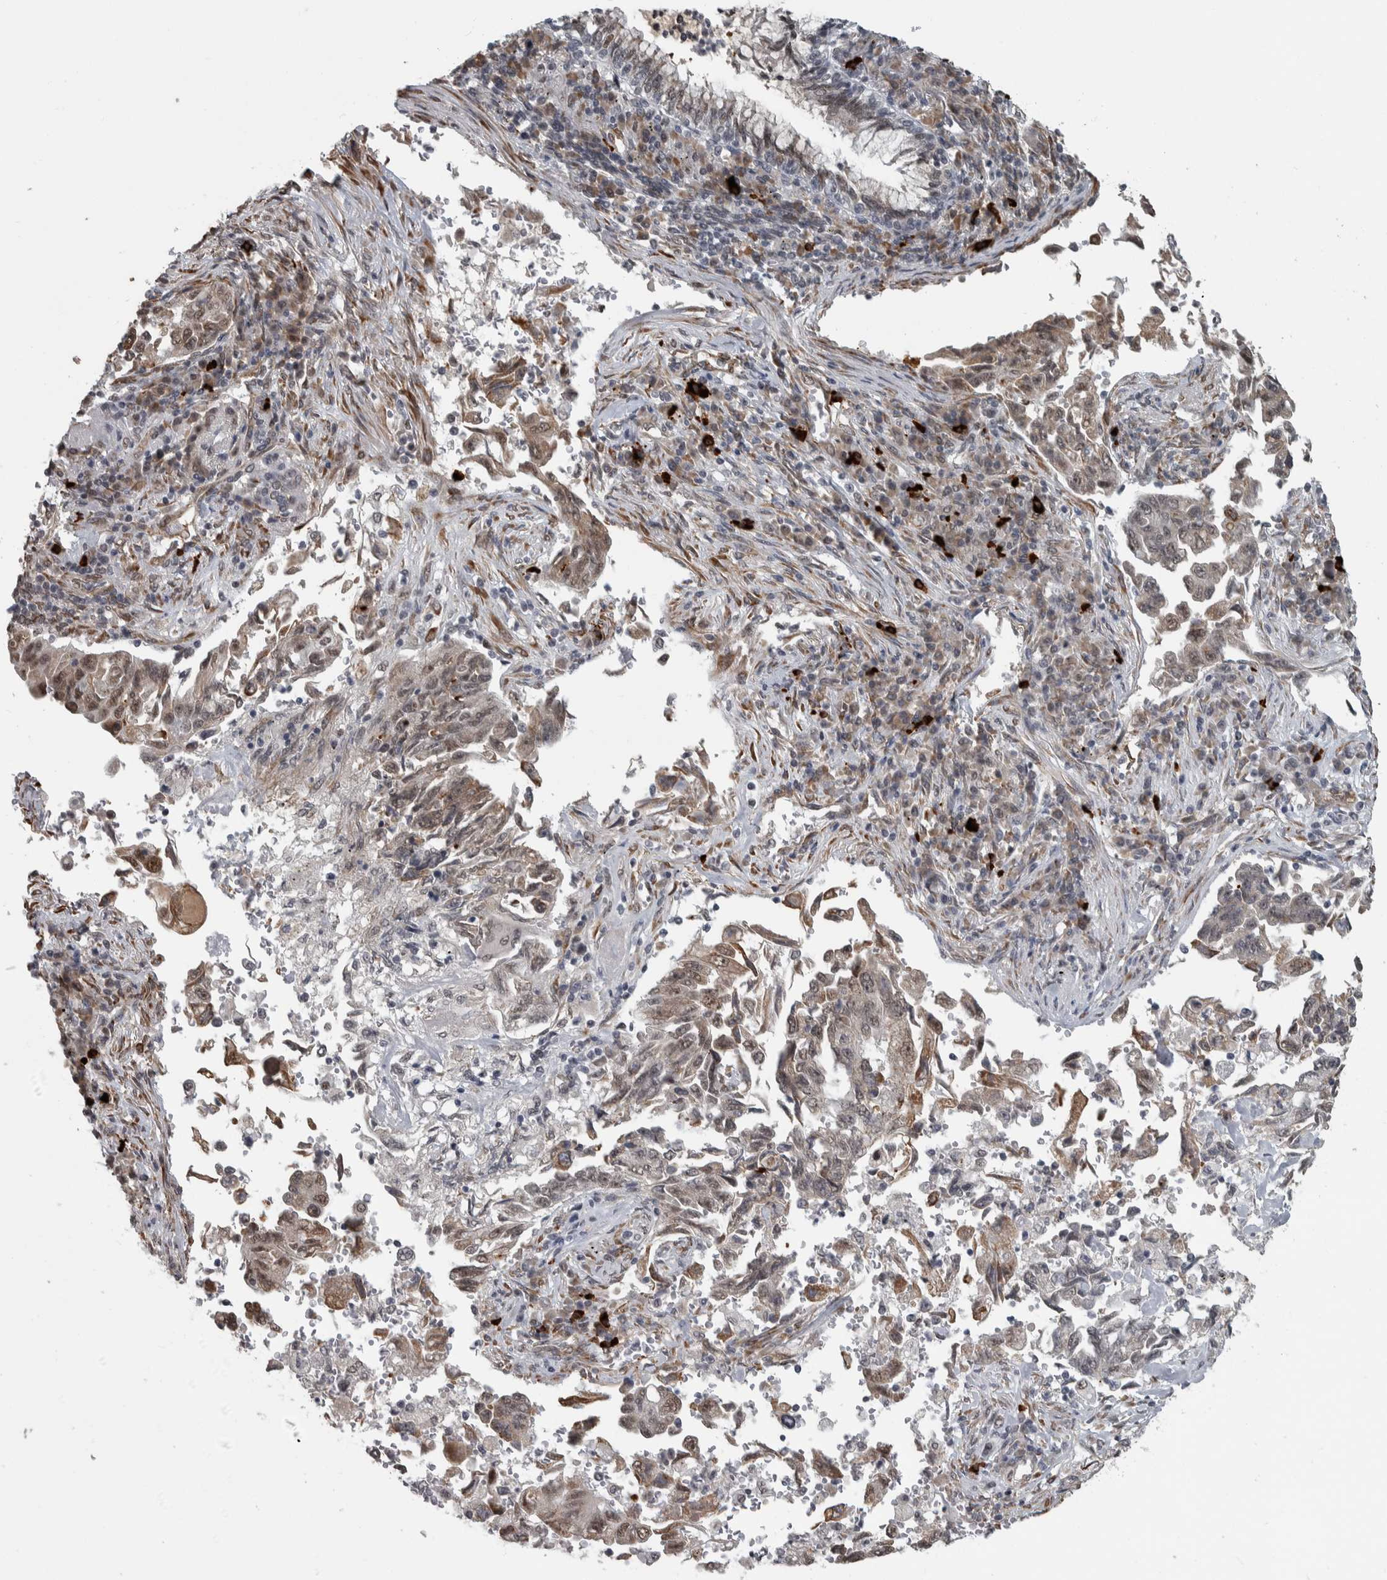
{"staining": {"intensity": "weak", "quantity": ">75%", "location": "cytoplasmic/membranous,nuclear"}, "tissue": "lung cancer", "cell_type": "Tumor cells", "image_type": "cancer", "snomed": [{"axis": "morphology", "description": "Adenocarcinoma, NOS"}, {"axis": "topography", "description": "Lung"}], "caption": "Brown immunohistochemical staining in human lung adenocarcinoma shows weak cytoplasmic/membranous and nuclear expression in approximately >75% of tumor cells.", "gene": "DDX42", "patient": {"sex": "female", "age": 51}}